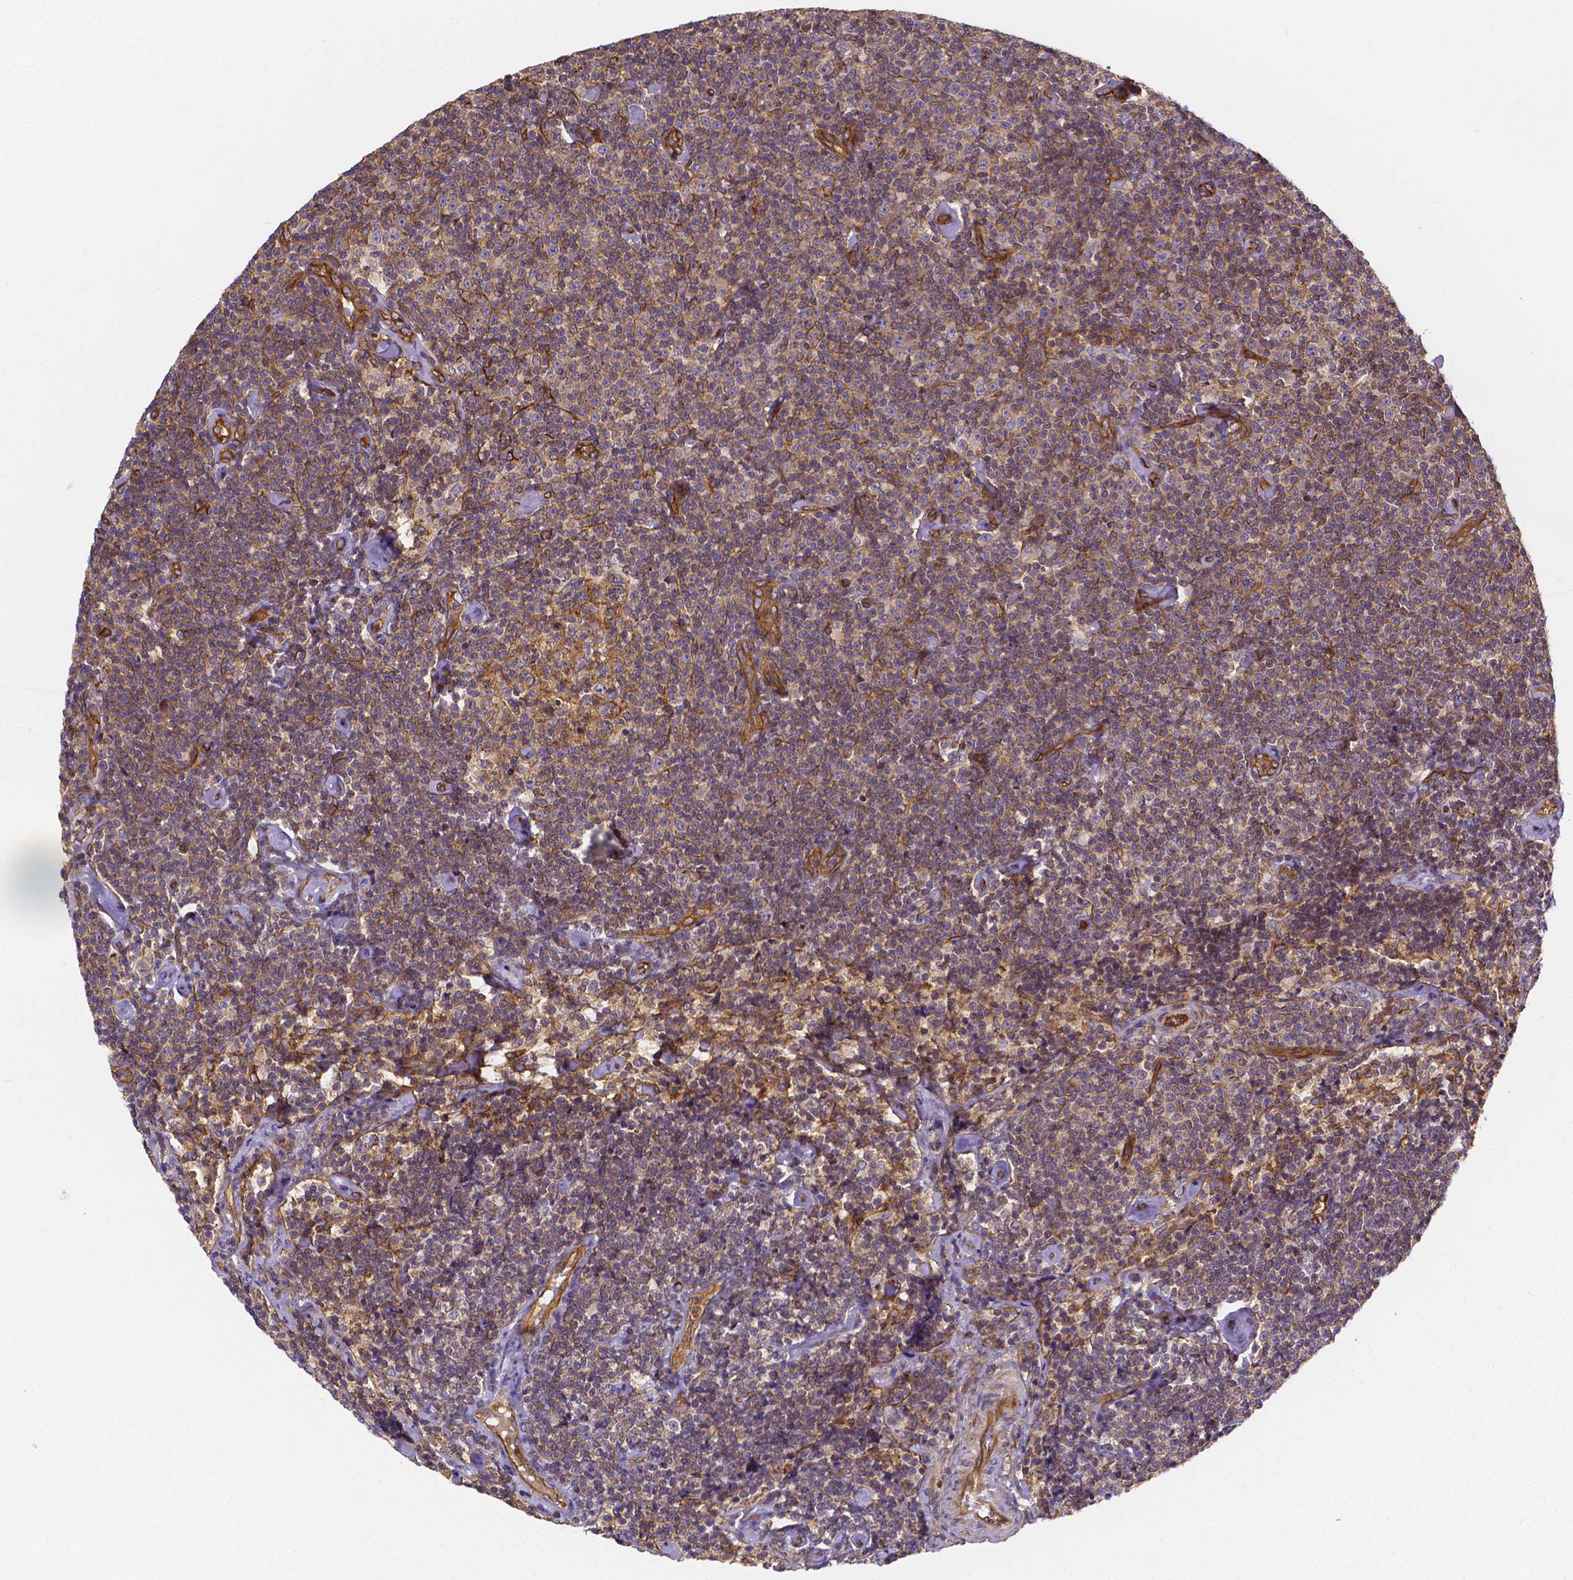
{"staining": {"intensity": "moderate", "quantity": ">75%", "location": "cytoplasmic/membranous"}, "tissue": "lymphoma", "cell_type": "Tumor cells", "image_type": "cancer", "snomed": [{"axis": "morphology", "description": "Malignant lymphoma, non-Hodgkin's type, Low grade"}, {"axis": "topography", "description": "Lymph node"}], "caption": "Human low-grade malignant lymphoma, non-Hodgkin's type stained for a protein (brown) exhibits moderate cytoplasmic/membranous positive positivity in approximately >75% of tumor cells.", "gene": "CLINT1", "patient": {"sex": "male", "age": 81}}